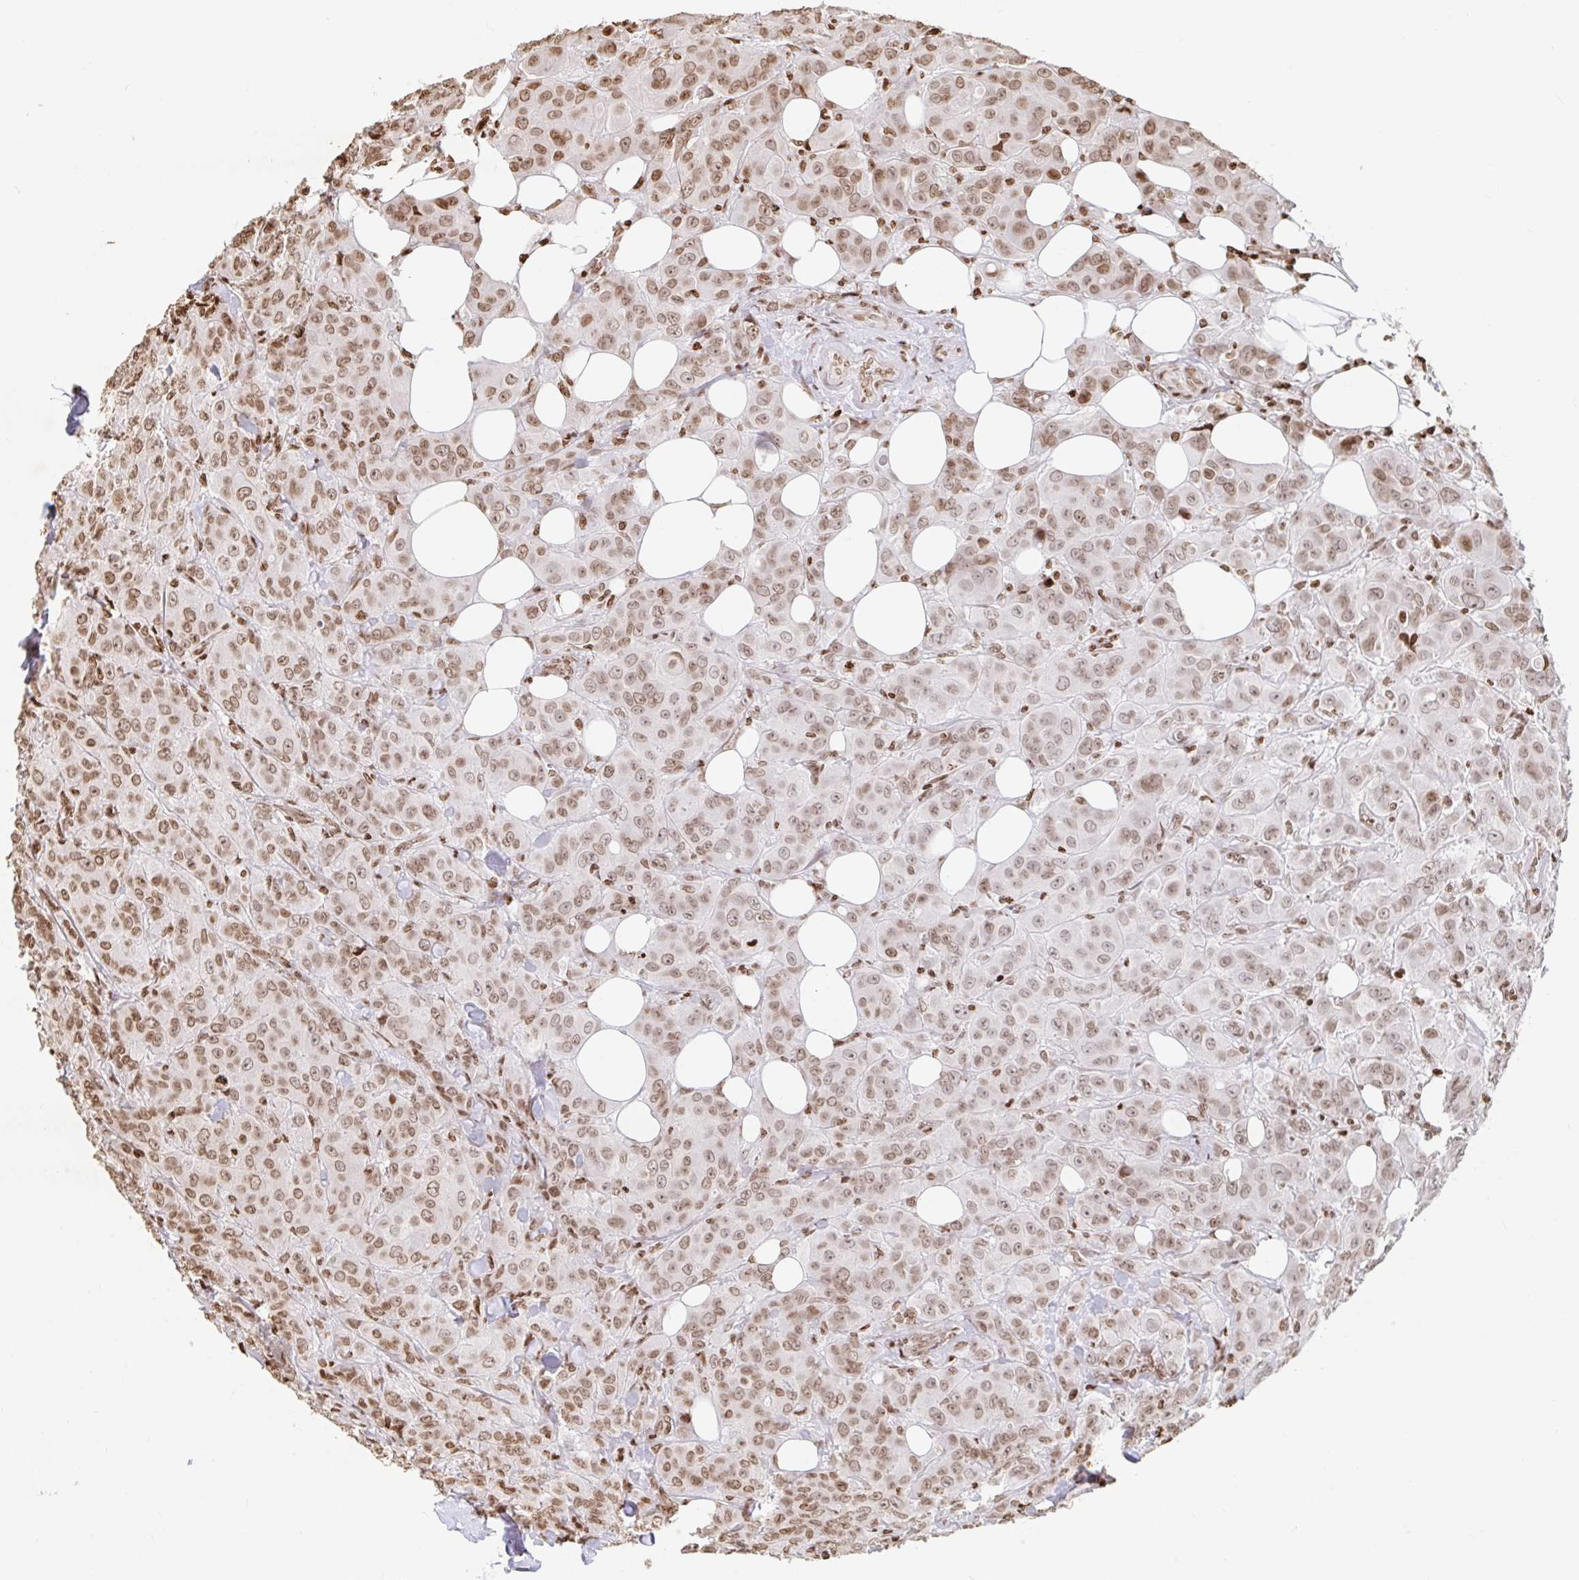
{"staining": {"intensity": "moderate", "quantity": ">75%", "location": "nuclear"}, "tissue": "breast cancer", "cell_type": "Tumor cells", "image_type": "cancer", "snomed": [{"axis": "morphology", "description": "Normal tissue, NOS"}, {"axis": "morphology", "description": "Duct carcinoma"}, {"axis": "topography", "description": "Breast"}], "caption": "Immunohistochemical staining of breast invasive ductal carcinoma reveals moderate nuclear protein staining in approximately >75% of tumor cells.", "gene": "H2BC5", "patient": {"sex": "female", "age": 43}}